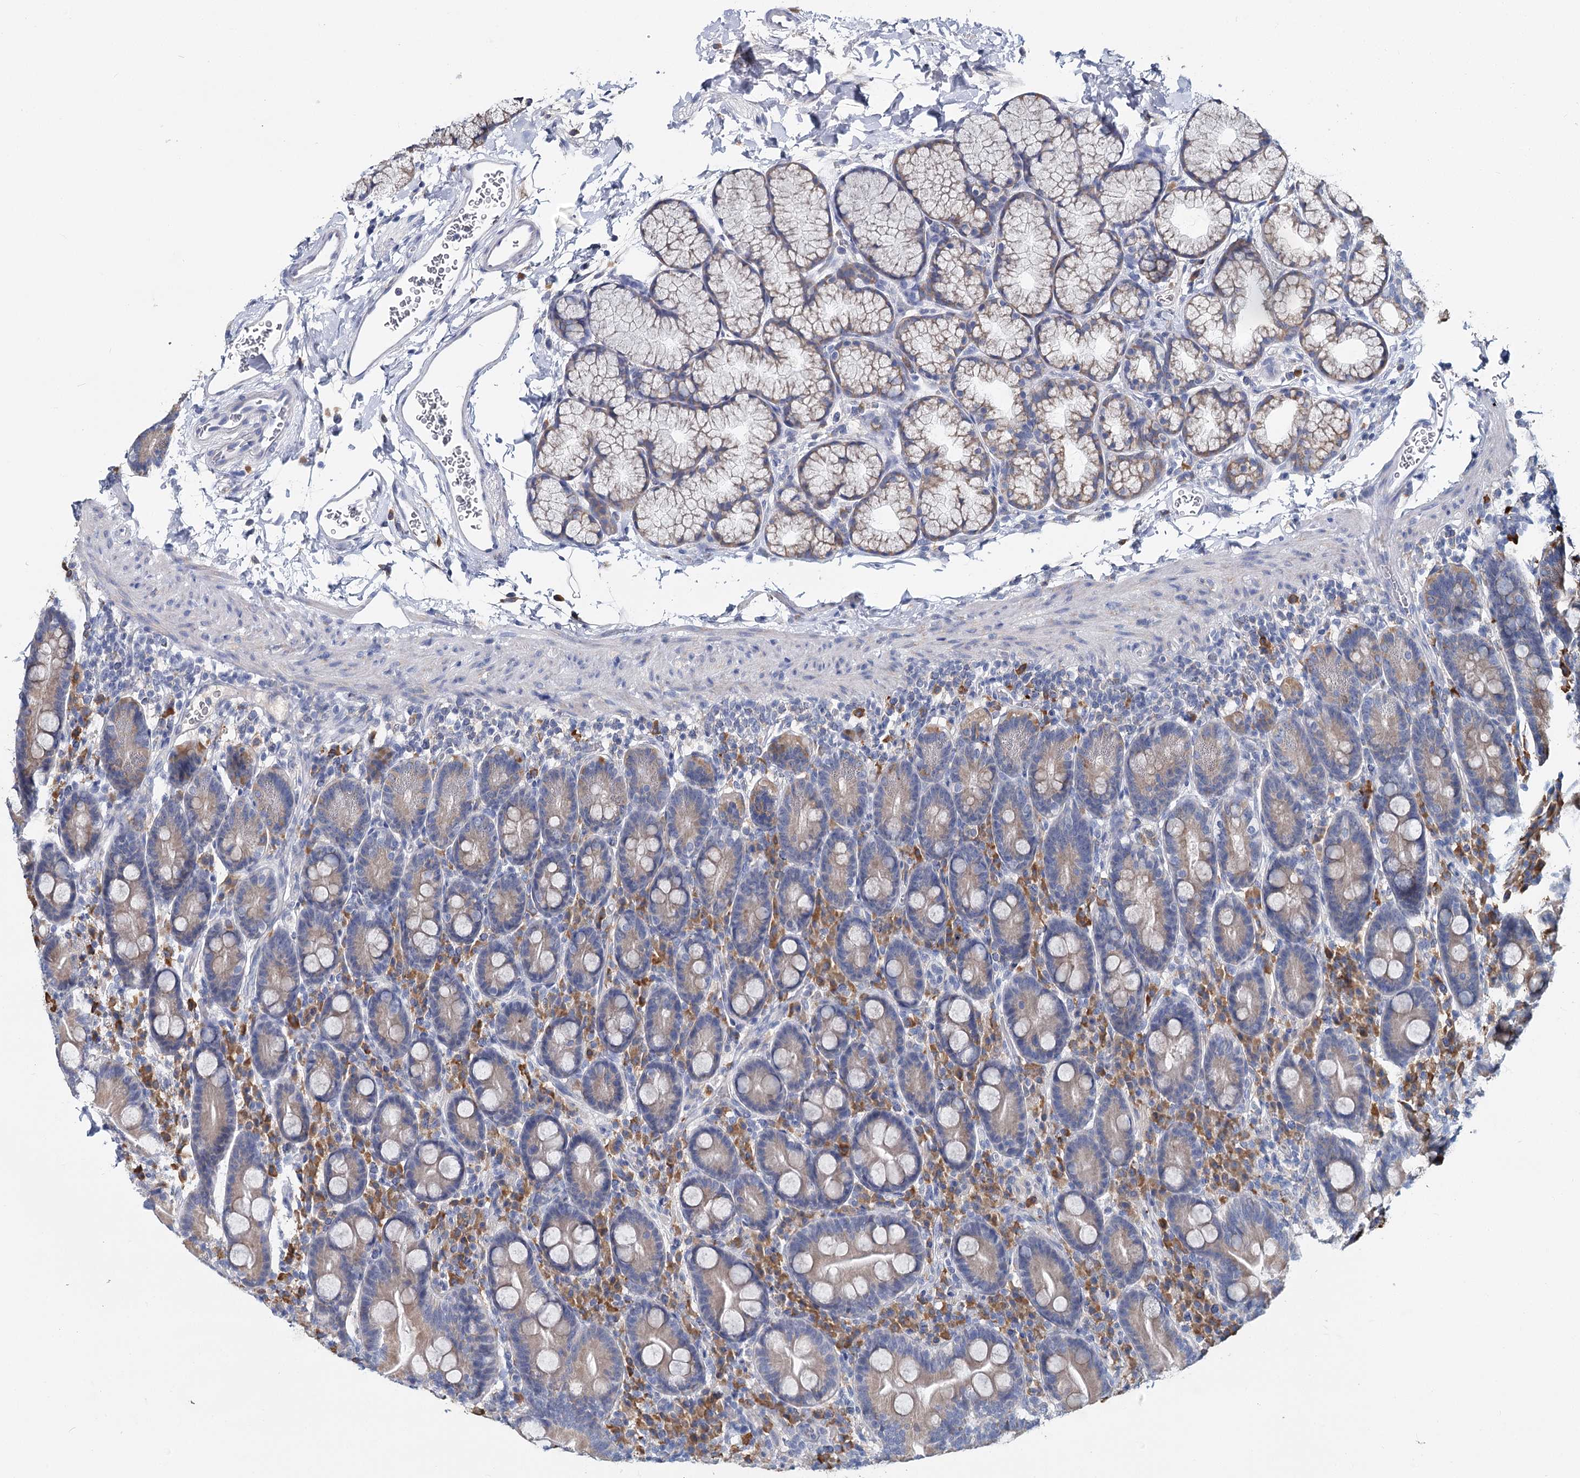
{"staining": {"intensity": "weak", "quantity": "25%-75%", "location": "cytoplasmic/membranous"}, "tissue": "duodenum", "cell_type": "Glandular cells", "image_type": "normal", "snomed": [{"axis": "morphology", "description": "Normal tissue, NOS"}, {"axis": "topography", "description": "Duodenum"}], "caption": "Unremarkable duodenum reveals weak cytoplasmic/membranous expression in about 25%-75% of glandular cells (brown staining indicates protein expression, while blue staining denotes nuclei)..", "gene": "ANKRD16", "patient": {"sex": "male", "age": 35}}